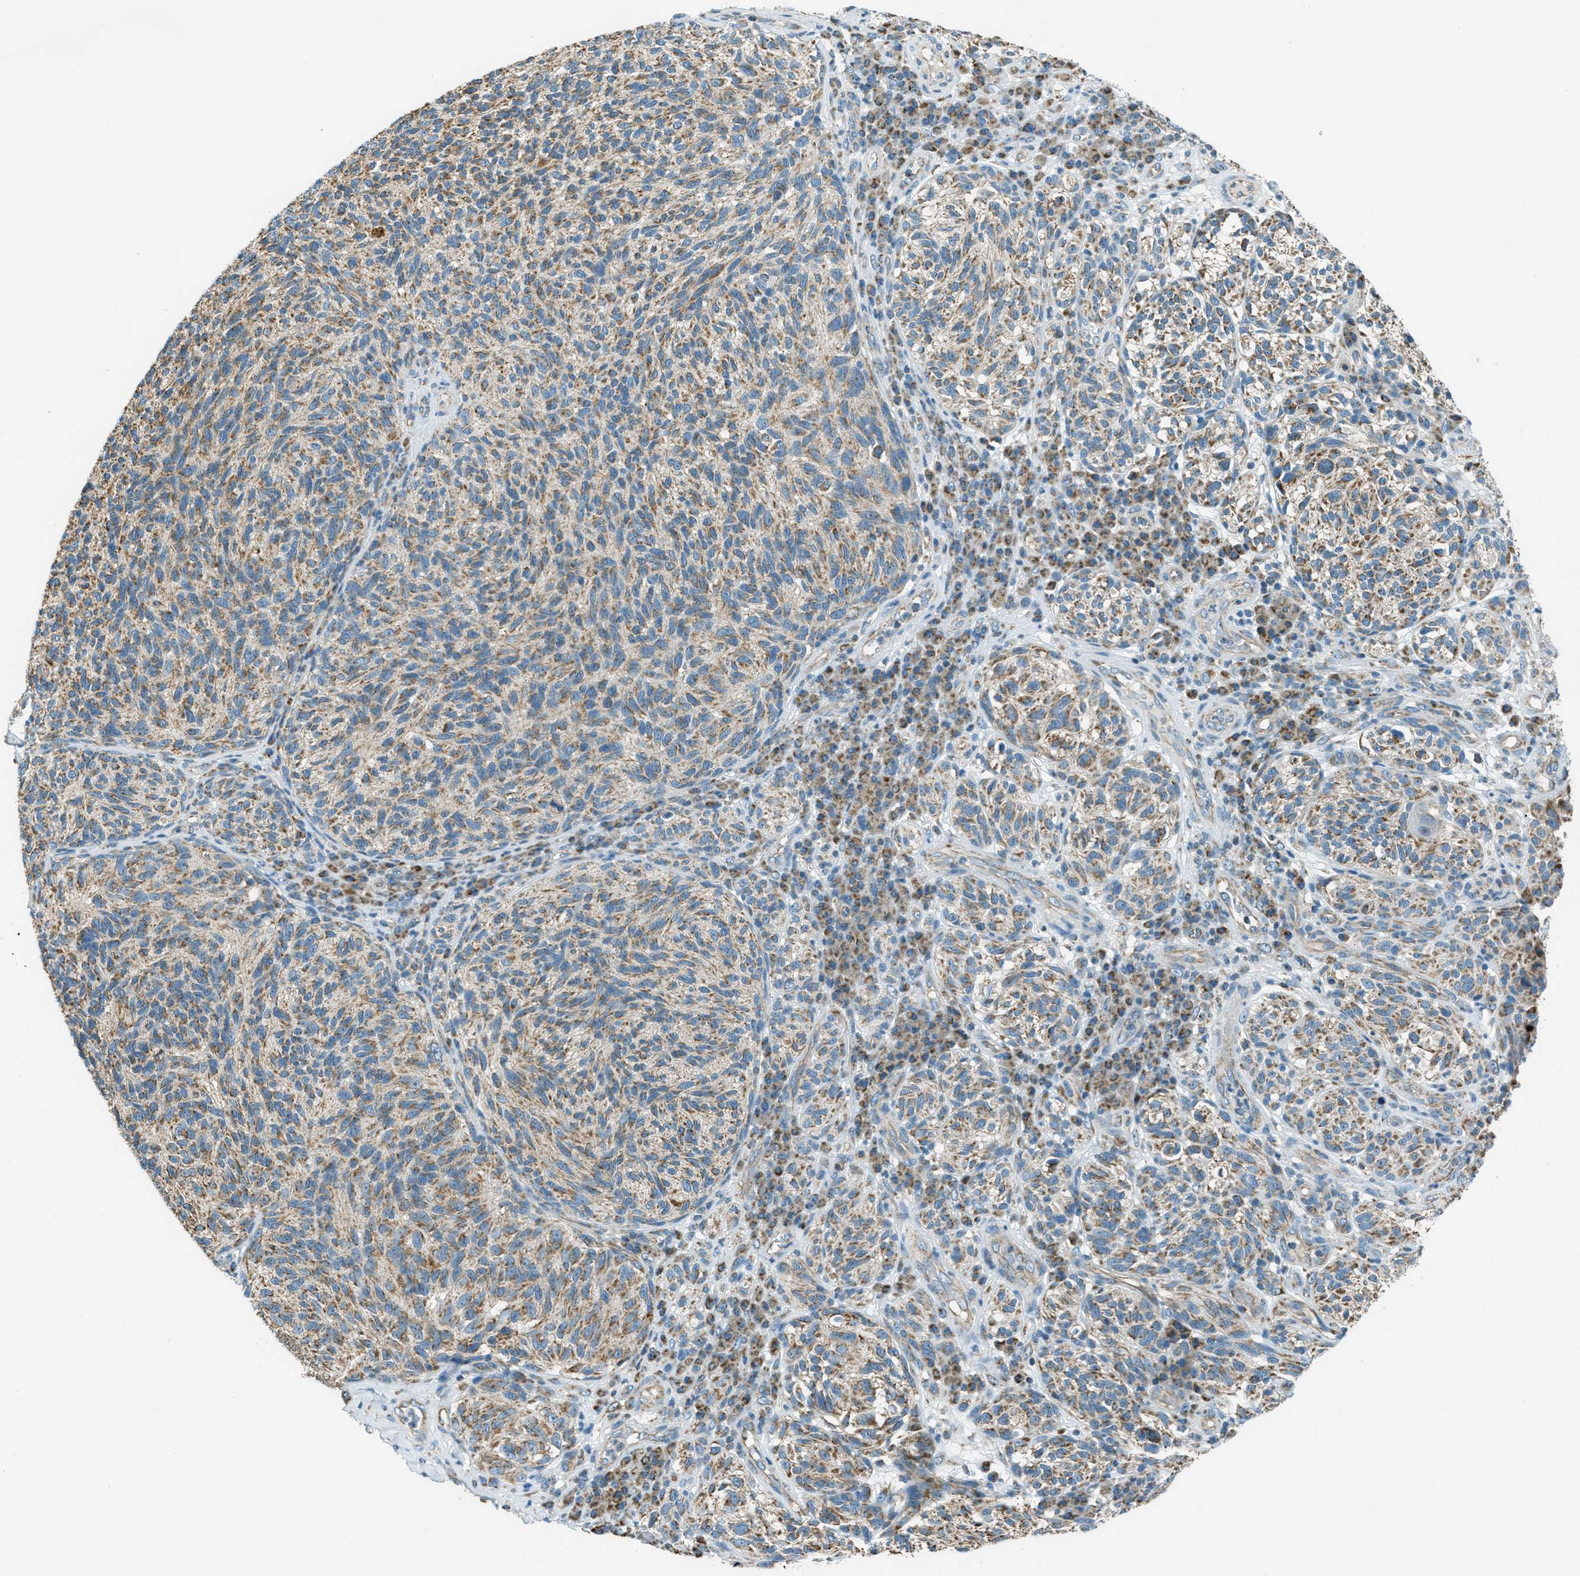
{"staining": {"intensity": "moderate", "quantity": ">75%", "location": "cytoplasmic/membranous"}, "tissue": "melanoma", "cell_type": "Tumor cells", "image_type": "cancer", "snomed": [{"axis": "morphology", "description": "Malignant melanoma, NOS"}, {"axis": "topography", "description": "Skin"}], "caption": "This is a histology image of immunohistochemistry staining of malignant melanoma, which shows moderate staining in the cytoplasmic/membranous of tumor cells.", "gene": "CHST15", "patient": {"sex": "female", "age": 73}}